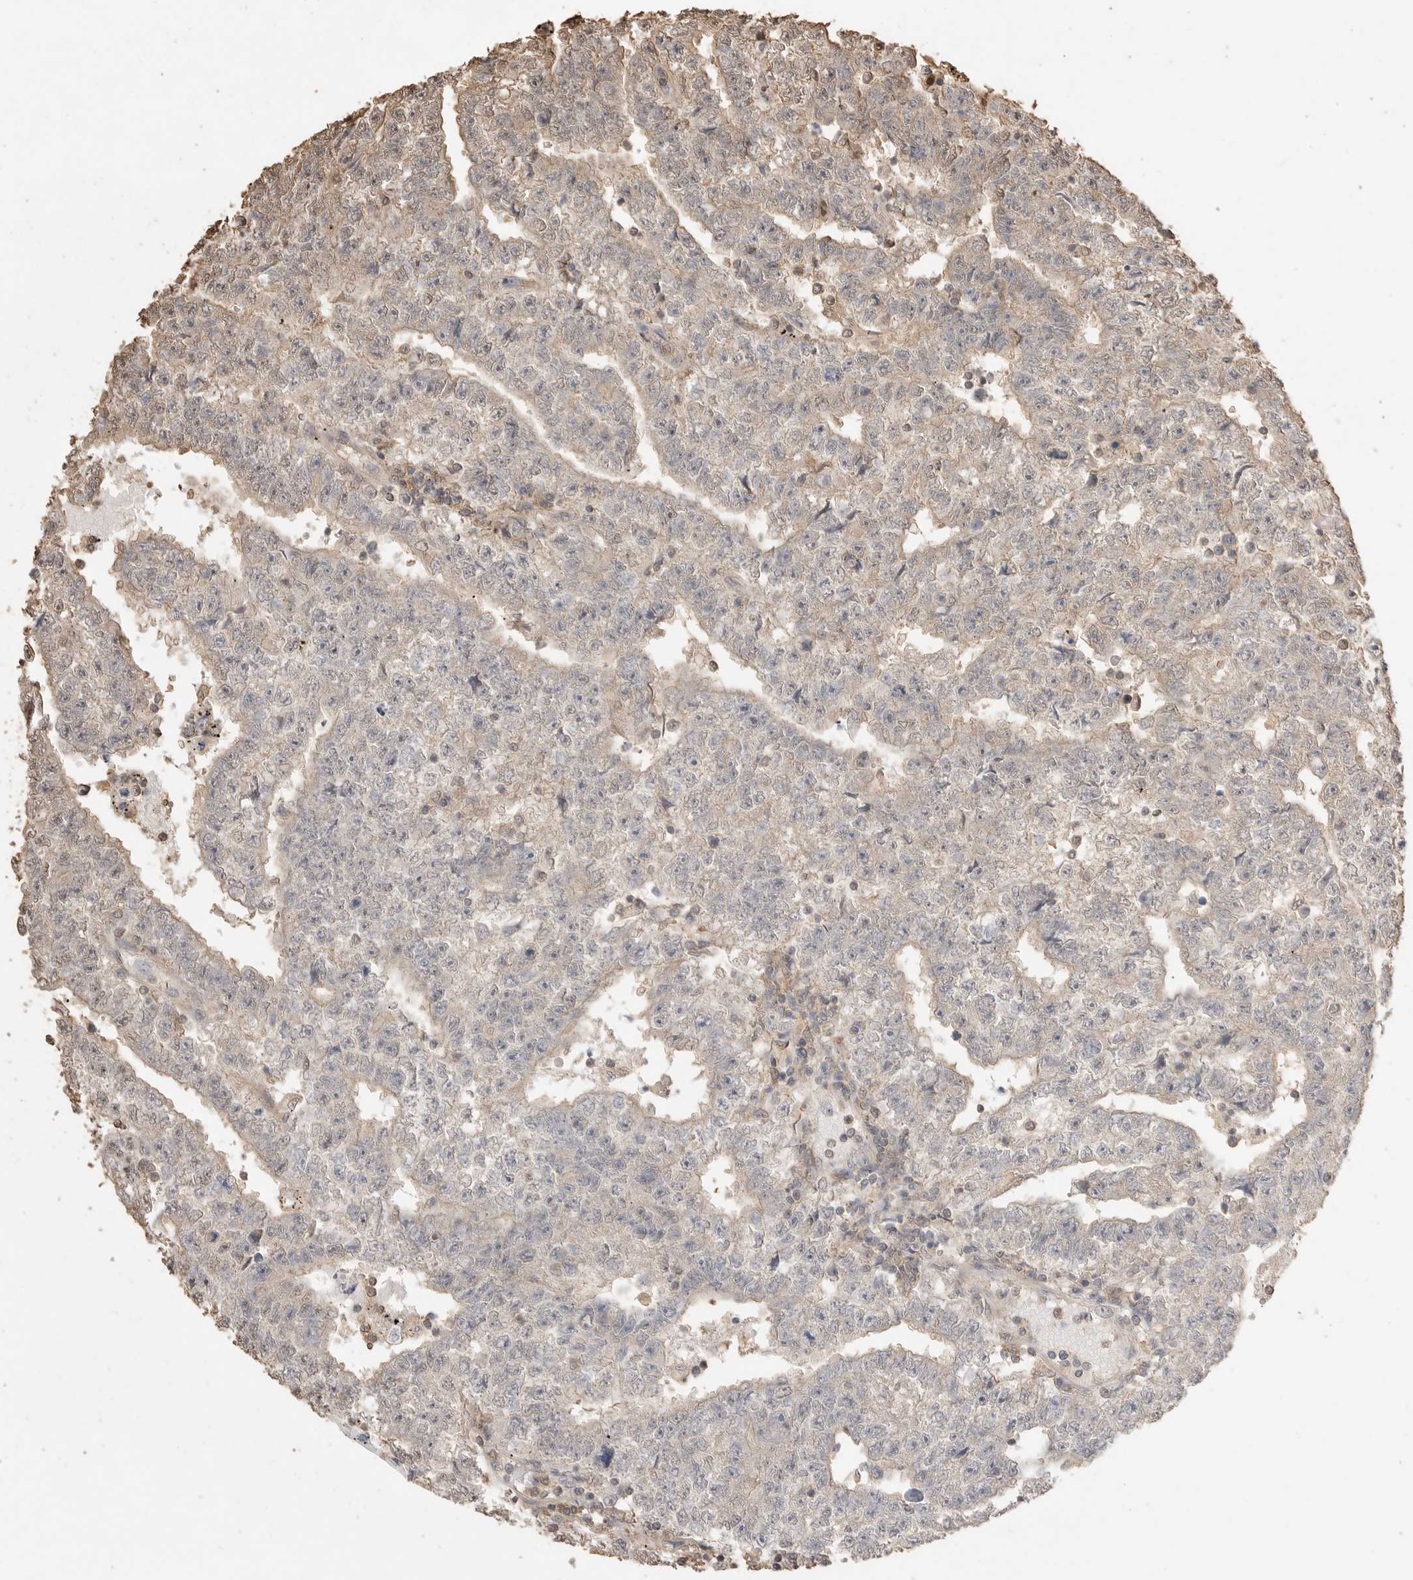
{"staining": {"intensity": "negative", "quantity": "none", "location": "none"}, "tissue": "testis cancer", "cell_type": "Tumor cells", "image_type": "cancer", "snomed": [{"axis": "morphology", "description": "Carcinoma, Embryonal, NOS"}, {"axis": "topography", "description": "Testis"}], "caption": "Immunohistochemistry (IHC) of human testis cancer (embryonal carcinoma) demonstrates no positivity in tumor cells. (Brightfield microscopy of DAB (3,3'-diaminobenzidine) IHC at high magnification).", "gene": "MAP2K1", "patient": {"sex": "male", "age": 25}}